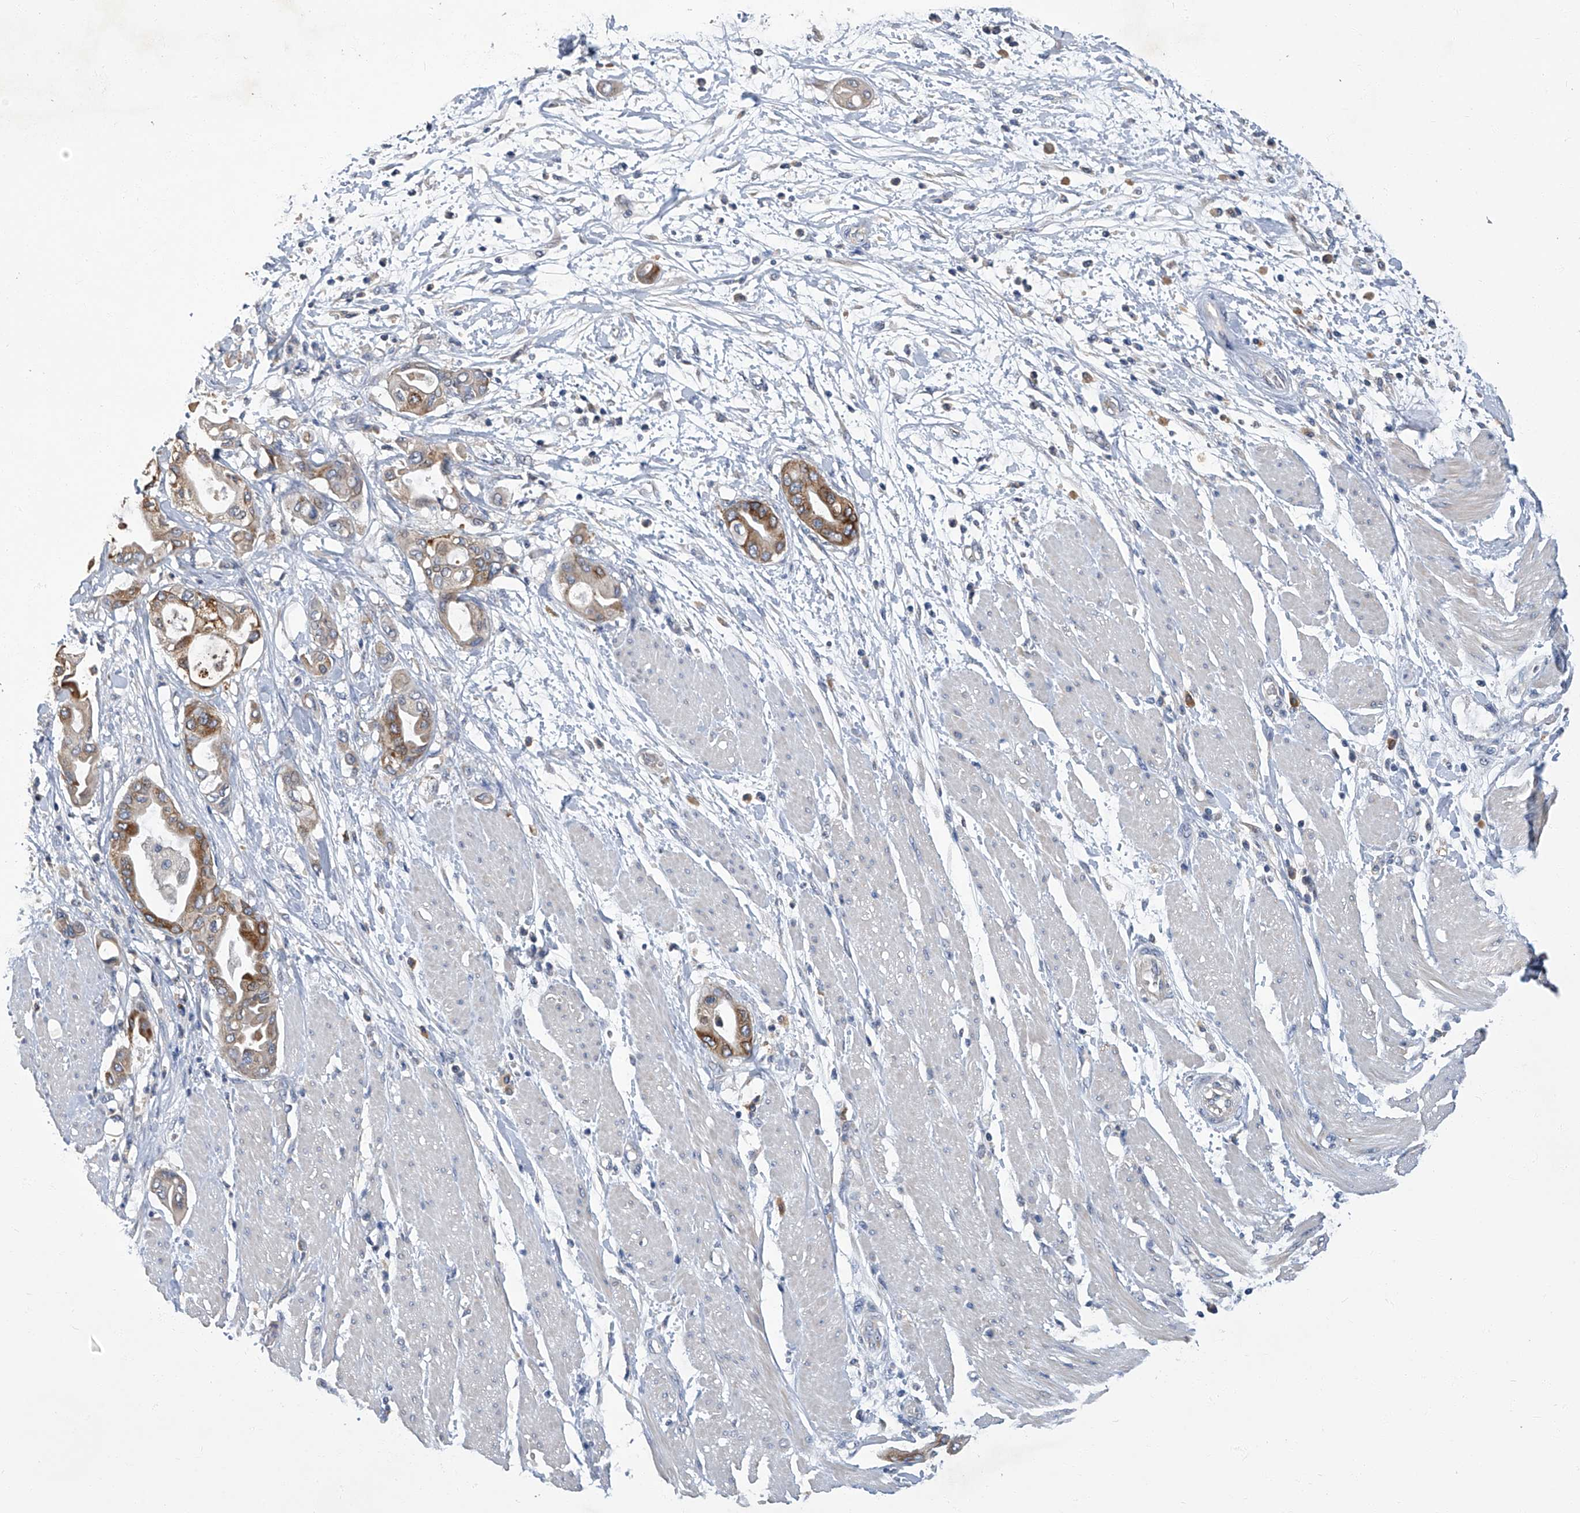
{"staining": {"intensity": "moderate", "quantity": ">75%", "location": "cytoplasmic/membranous"}, "tissue": "pancreatic cancer", "cell_type": "Tumor cells", "image_type": "cancer", "snomed": [{"axis": "morphology", "description": "Adenocarcinoma, NOS"}, {"axis": "morphology", "description": "Adenocarcinoma, metastatic, NOS"}, {"axis": "topography", "description": "Lymph node"}, {"axis": "topography", "description": "Pancreas"}, {"axis": "topography", "description": "Duodenum"}], "caption": "Moderate cytoplasmic/membranous protein expression is present in about >75% of tumor cells in pancreatic cancer (adenocarcinoma).", "gene": "TGFBR1", "patient": {"sex": "female", "age": 64}}